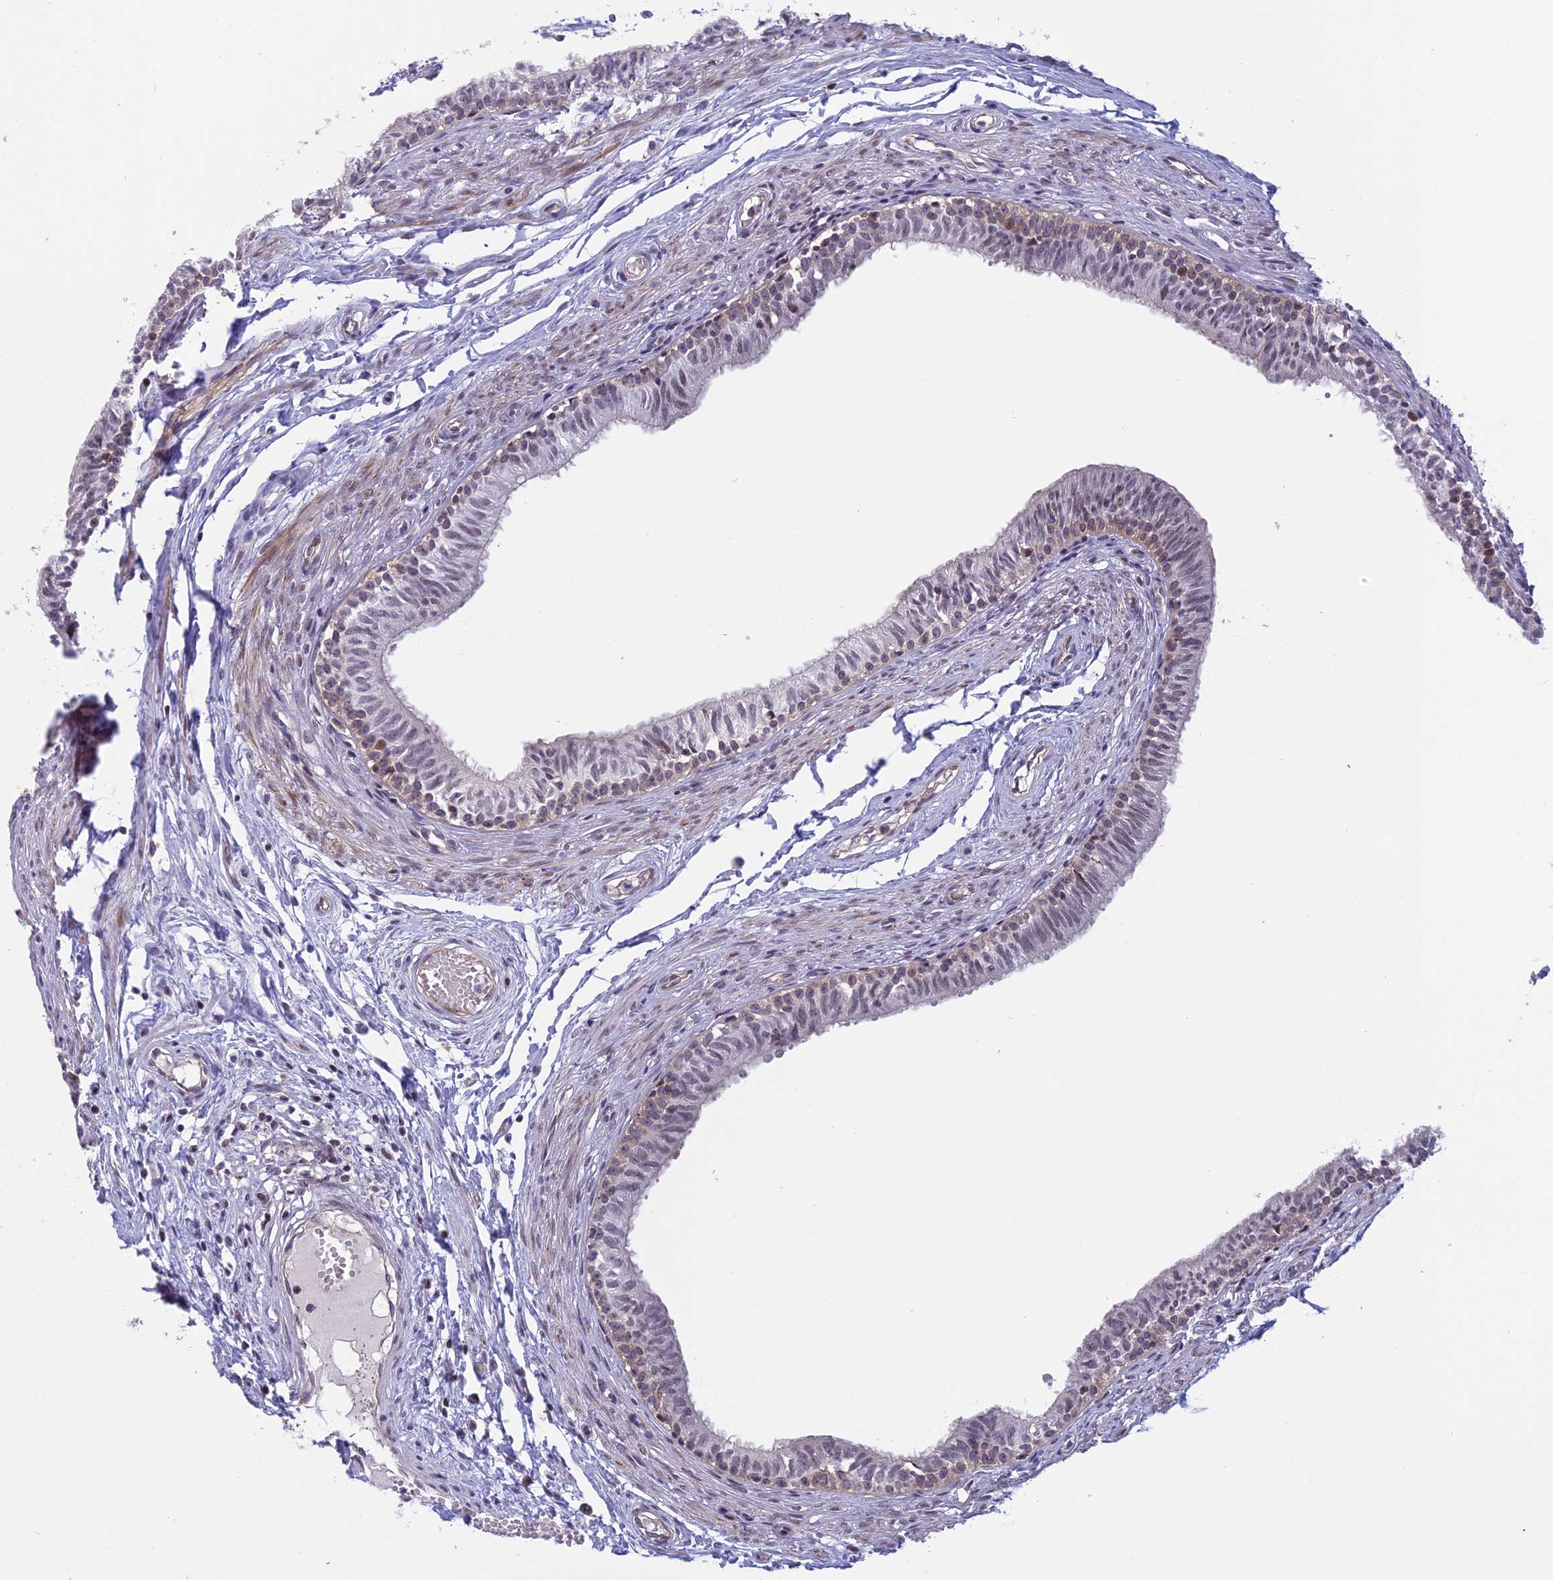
{"staining": {"intensity": "moderate", "quantity": "<25%", "location": "nuclear"}, "tissue": "epididymis", "cell_type": "Glandular cells", "image_type": "normal", "snomed": [{"axis": "morphology", "description": "Normal tissue, NOS"}, {"axis": "topography", "description": "Epididymis, spermatic cord, NOS"}], "caption": "The photomicrograph exhibits immunohistochemical staining of normal epididymis. There is moderate nuclear expression is identified in approximately <25% of glandular cells.", "gene": "CORO2A", "patient": {"sex": "male", "age": 22}}